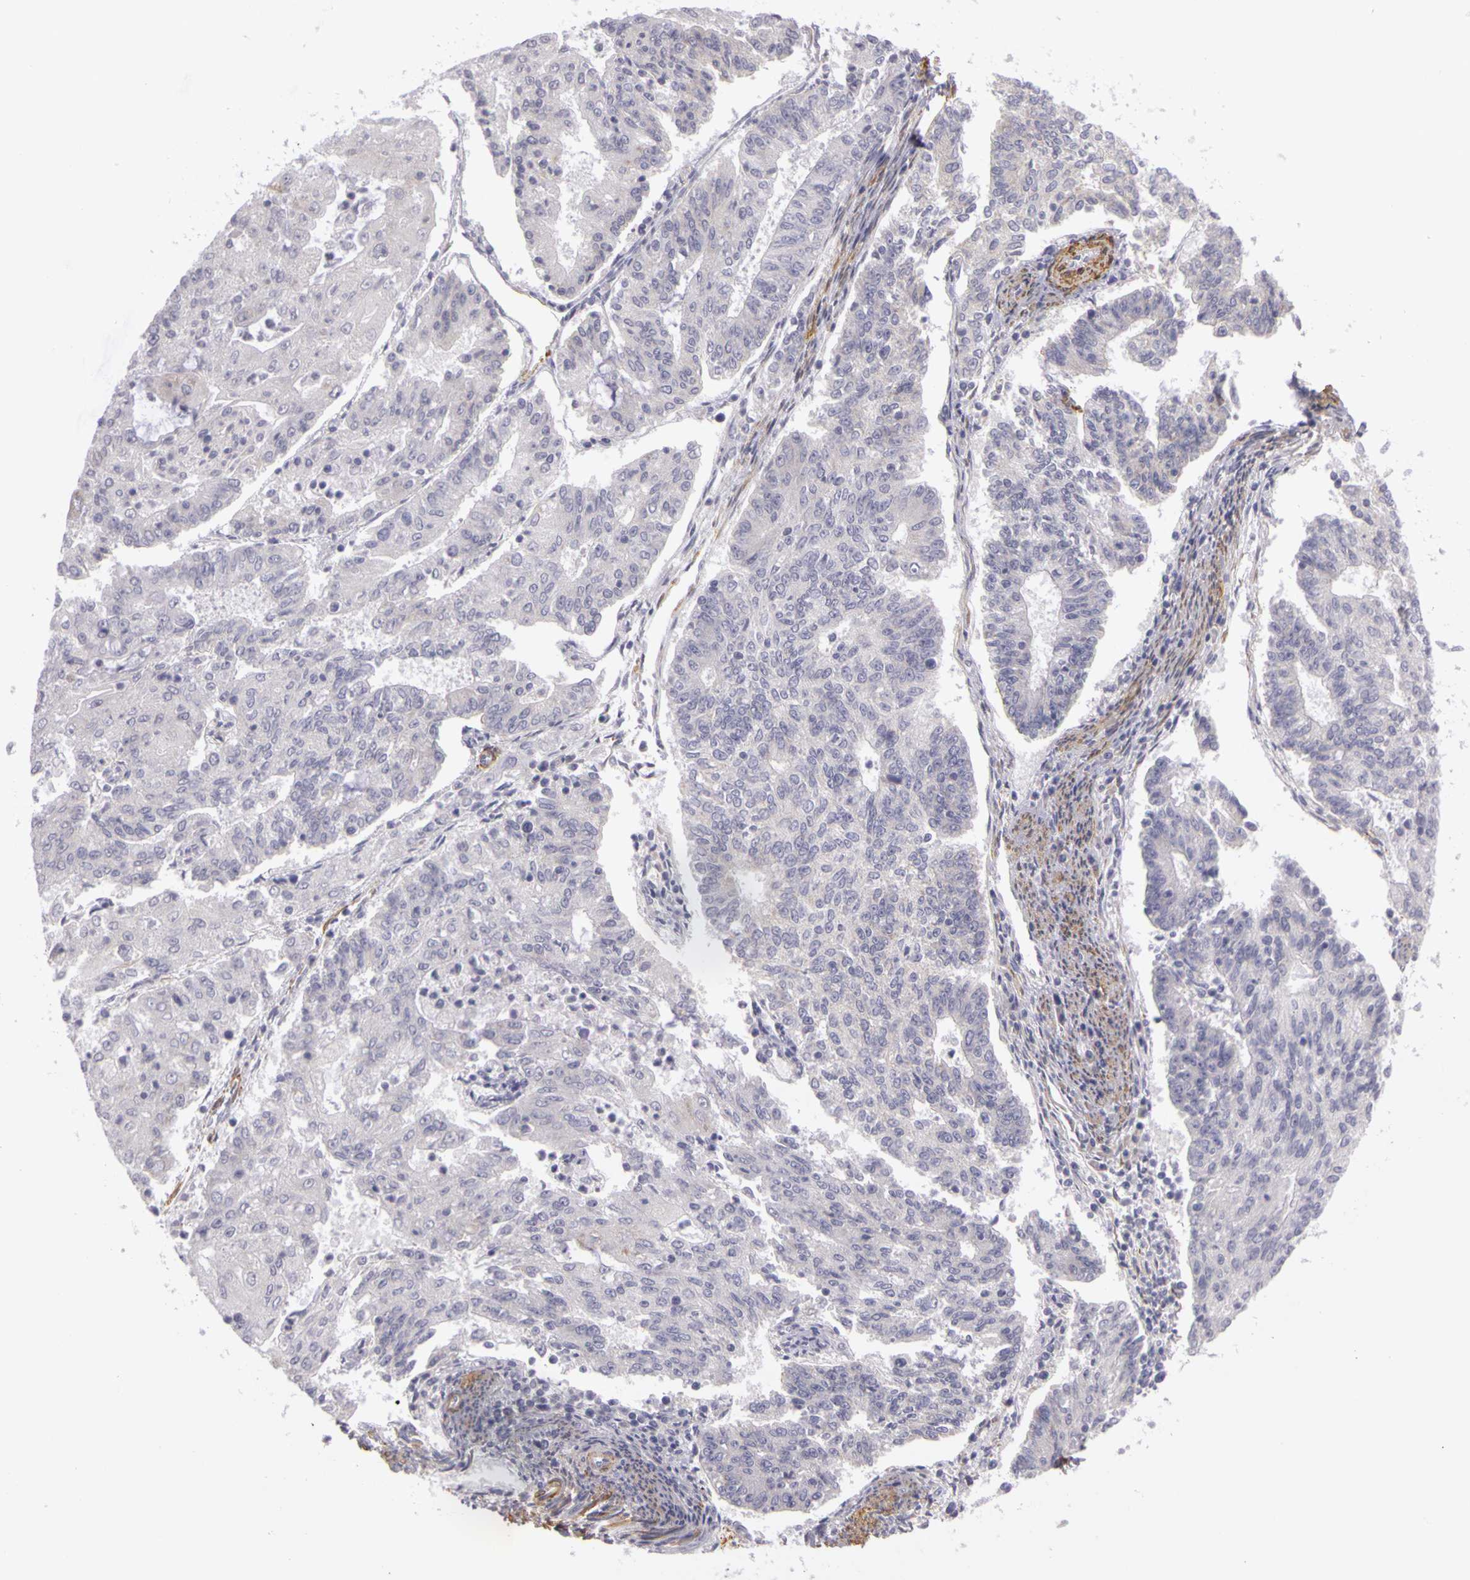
{"staining": {"intensity": "negative", "quantity": "none", "location": "none"}, "tissue": "endometrial cancer", "cell_type": "Tumor cells", "image_type": "cancer", "snomed": [{"axis": "morphology", "description": "Adenocarcinoma, NOS"}, {"axis": "topography", "description": "Endometrium"}], "caption": "A high-resolution photomicrograph shows immunohistochemistry (IHC) staining of endometrial cancer (adenocarcinoma), which shows no significant expression in tumor cells.", "gene": "CNTN2", "patient": {"sex": "female", "age": 56}}